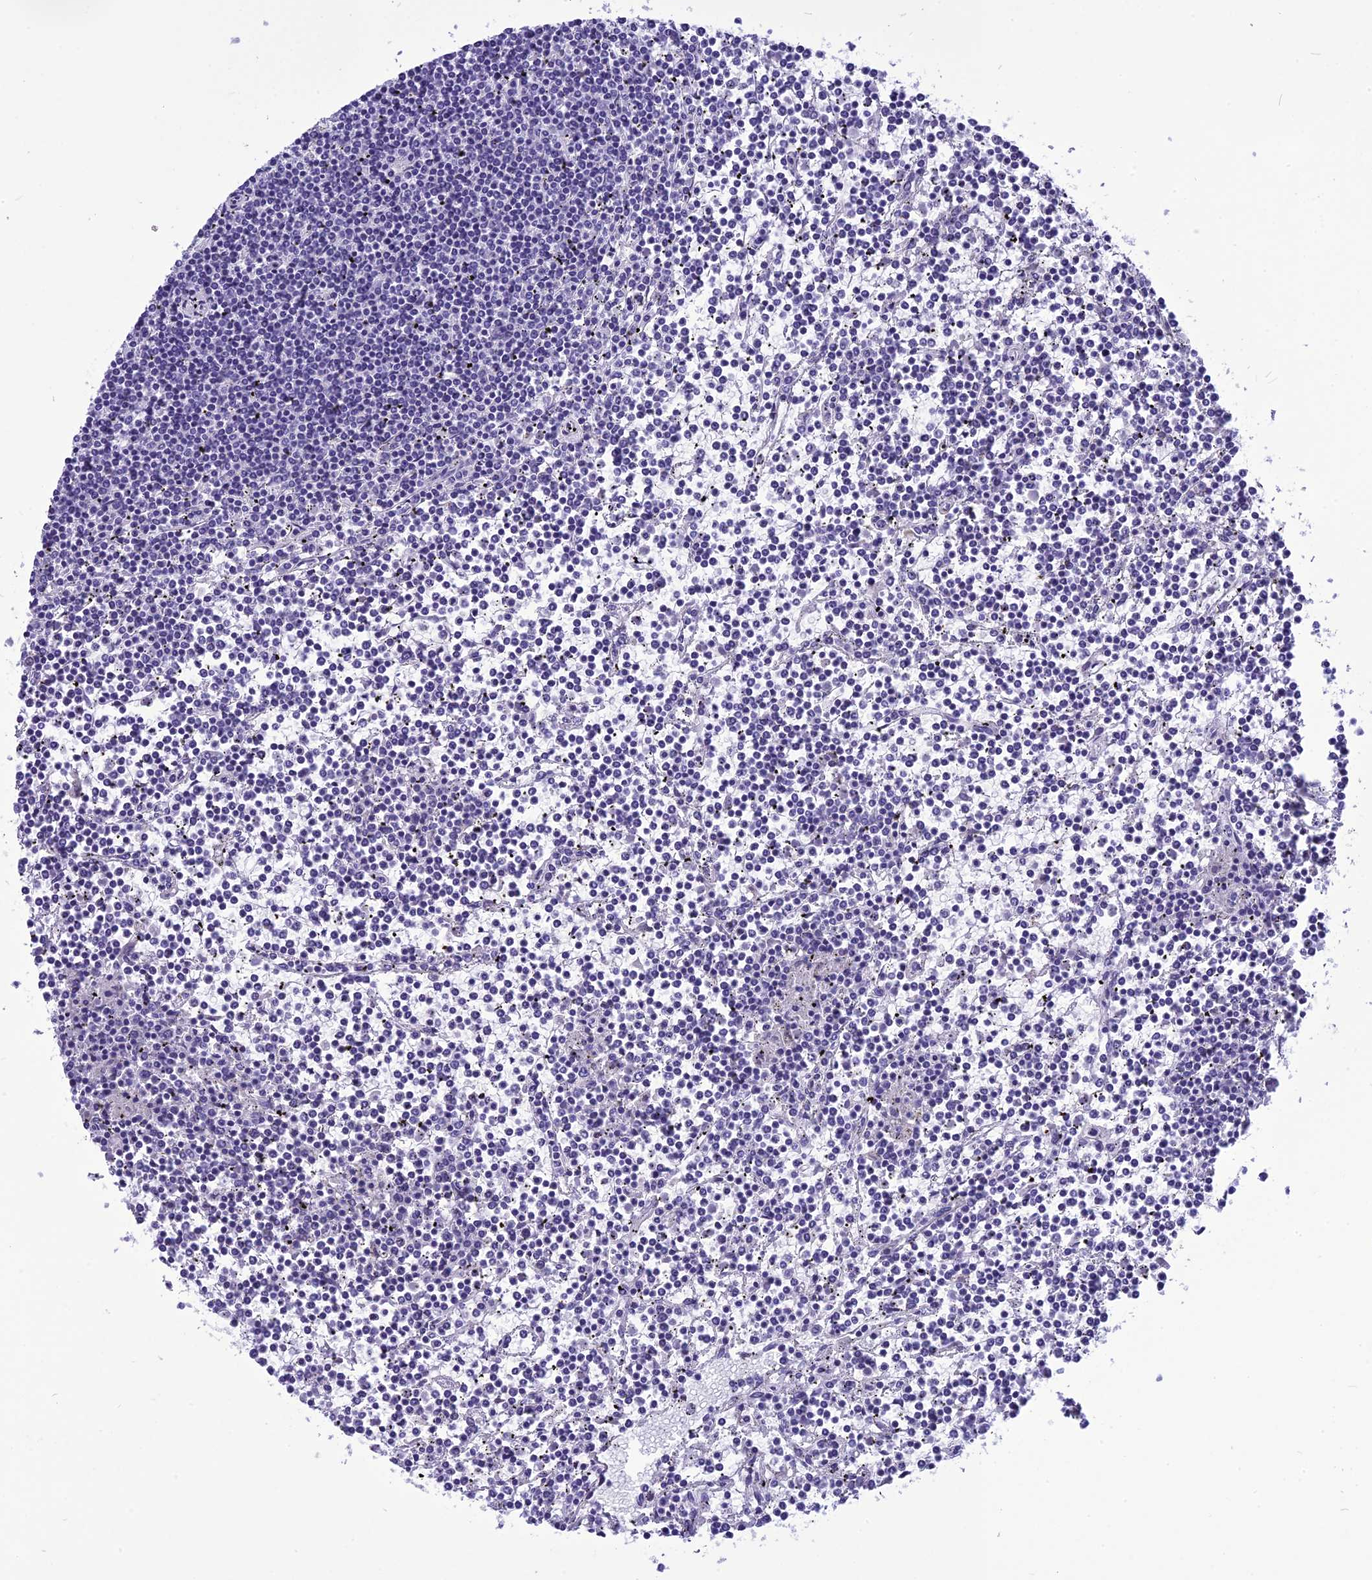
{"staining": {"intensity": "negative", "quantity": "none", "location": "none"}, "tissue": "lymphoma", "cell_type": "Tumor cells", "image_type": "cancer", "snomed": [{"axis": "morphology", "description": "Malignant lymphoma, non-Hodgkin's type, Low grade"}, {"axis": "topography", "description": "Spleen"}], "caption": "Protein analysis of lymphoma exhibits no significant staining in tumor cells.", "gene": "BBS2", "patient": {"sex": "female", "age": 19}}